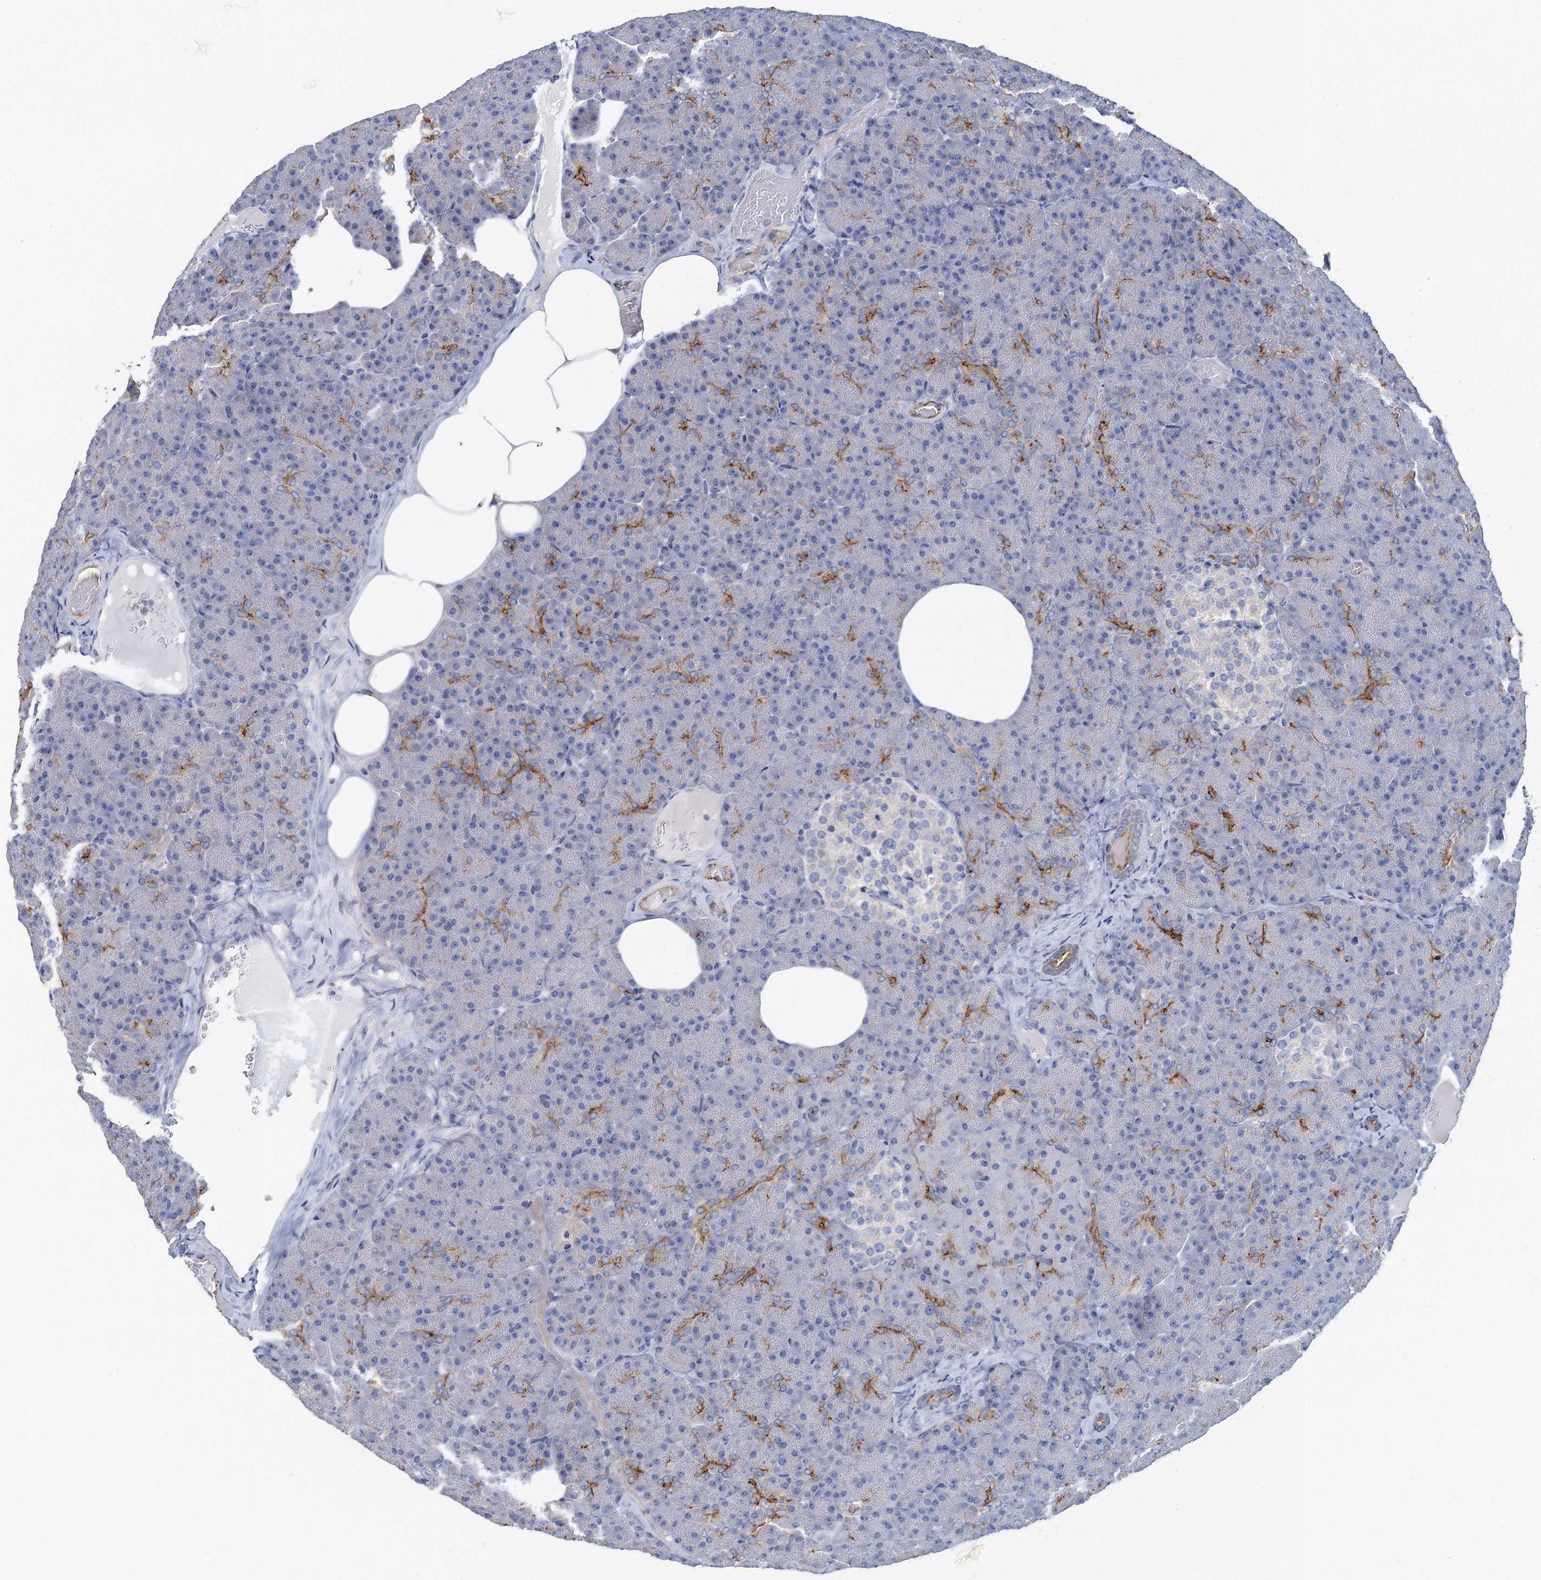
{"staining": {"intensity": "moderate", "quantity": "<25%", "location": "cytoplasmic/membranous"}, "tissue": "pancreas", "cell_type": "Exocrine glandular cells", "image_type": "normal", "snomed": [{"axis": "morphology", "description": "Normal tissue, NOS"}, {"axis": "morphology", "description": "Carcinoid, malignant, NOS"}, {"axis": "topography", "description": "Pancreas"}], "caption": "IHC (DAB (3,3'-diaminobenzidine)) staining of benign human pancreas exhibits moderate cytoplasmic/membranous protein expression in approximately <25% of exocrine glandular cells.", "gene": "PLLP", "patient": {"sex": "female", "age": 35}}